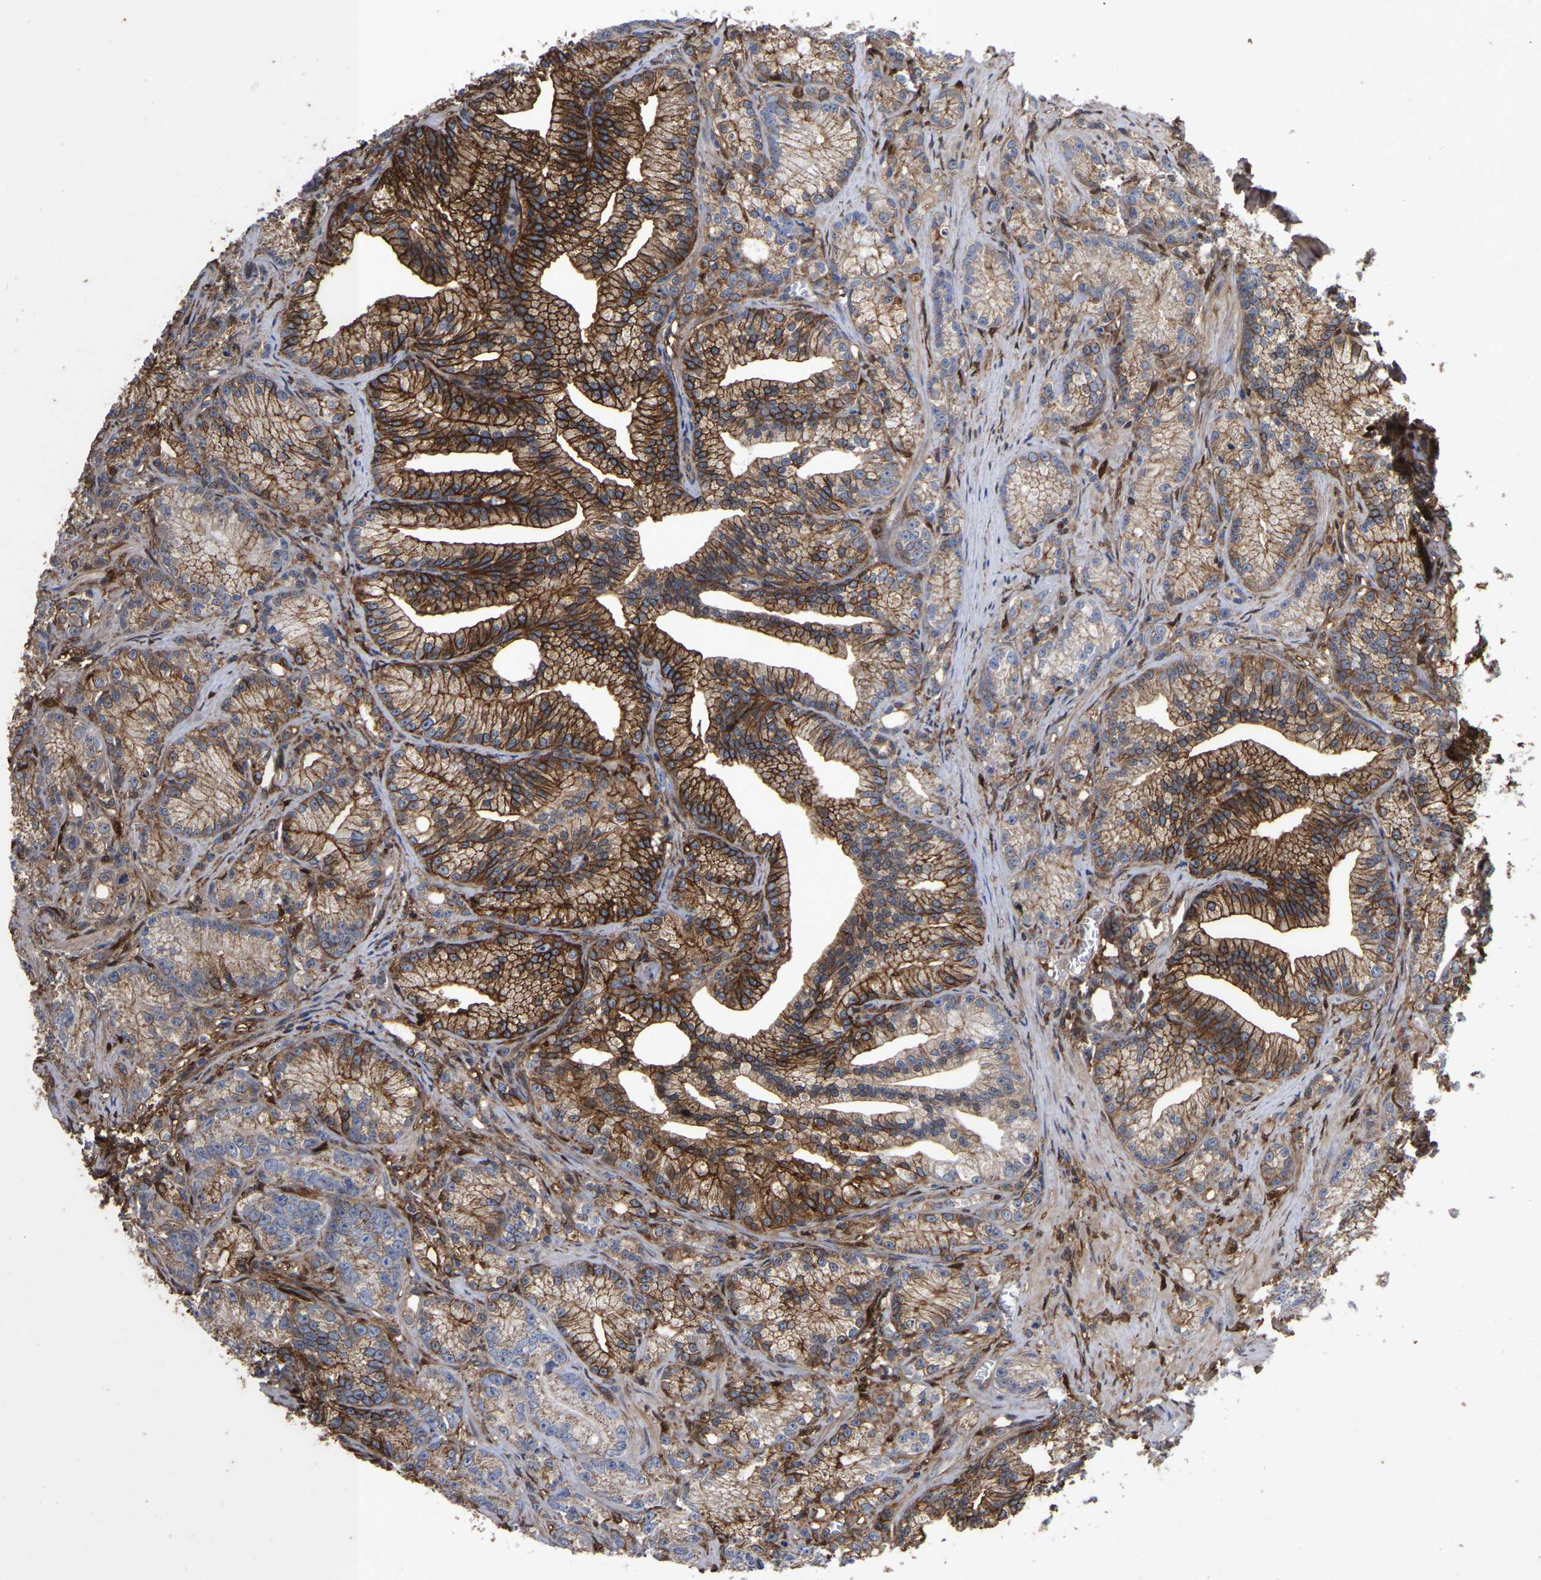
{"staining": {"intensity": "strong", "quantity": "25%-75%", "location": "cytoplasmic/membranous"}, "tissue": "prostate cancer", "cell_type": "Tumor cells", "image_type": "cancer", "snomed": [{"axis": "morphology", "description": "Adenocarcinoma, Low grade"}, {"axis": "topography", "description": "Prostate"}], "caption": "Prostate adenocarcinoma (low-grade) stained with a brown dye exhibits strong cytoplasmic/membranous positive staining in approximately 25%-75% of tumor cells.", "gene": "LIF", "patient": {"sex": "male", "age": 89}}